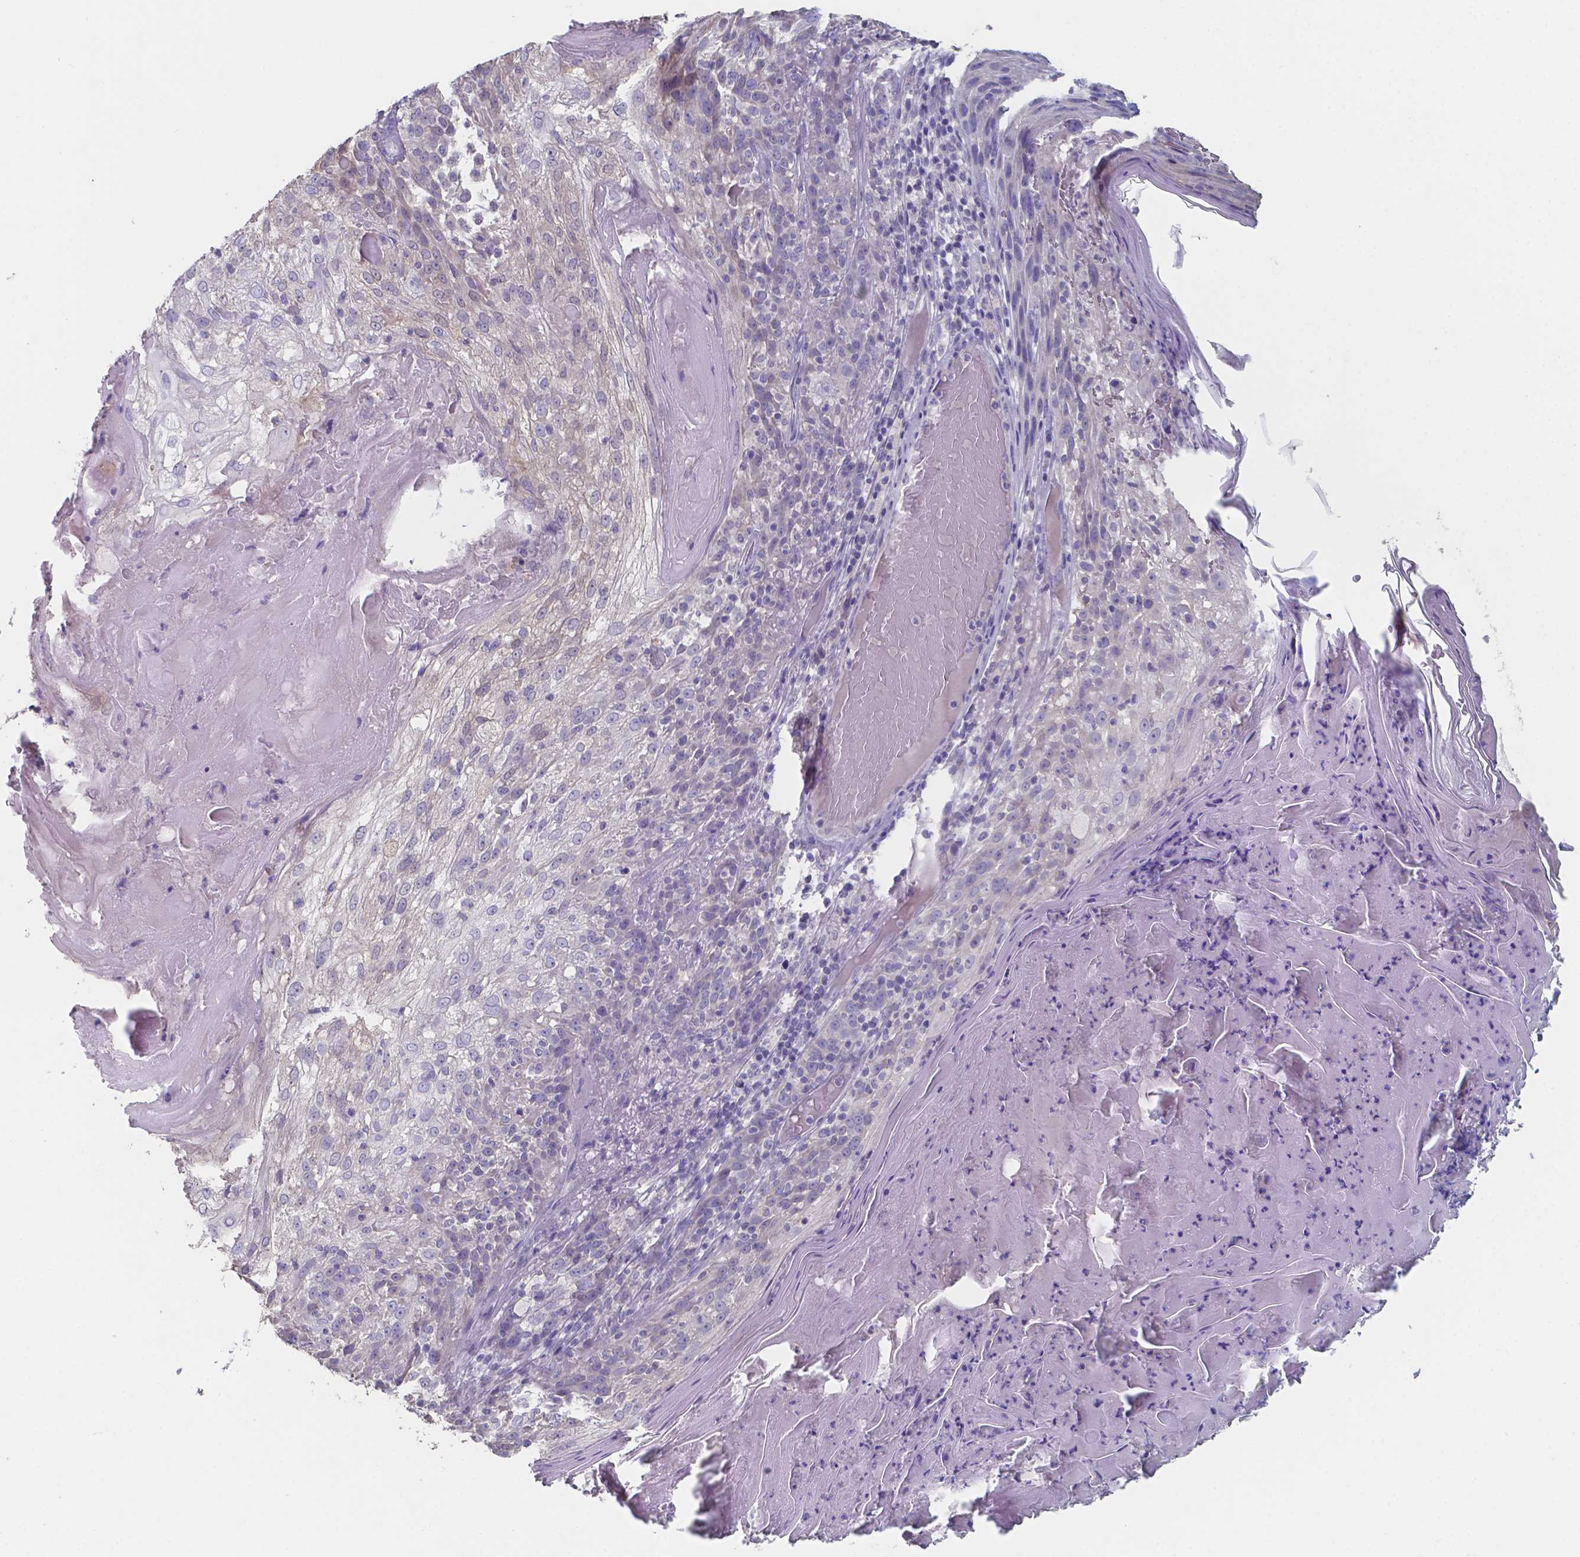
{"staining": {"intensity": "negative", "quantity": "none", "location": "none"}, "tissue": "skin cancer", "cell_type": "Tumor cells", "image_type": "cancer", "snomed": [{"axis": "morphology", "description": "Normal tissue, NOS"}, {"axis": "morphology", "description": "Squamous cell carcinoma, NOS"}, {"axis": "topography", "description": "Skin"}], "caption": "DAB immunohistochemical staining of squamous cell carcinoma (skin) shows no significant staining in tumor cells. (Immunohistochemistry (ihc), brightfield microscopy, high magnification).", "gene": "FOXJ1", "patient": {"sex": "female", "age": 83}}